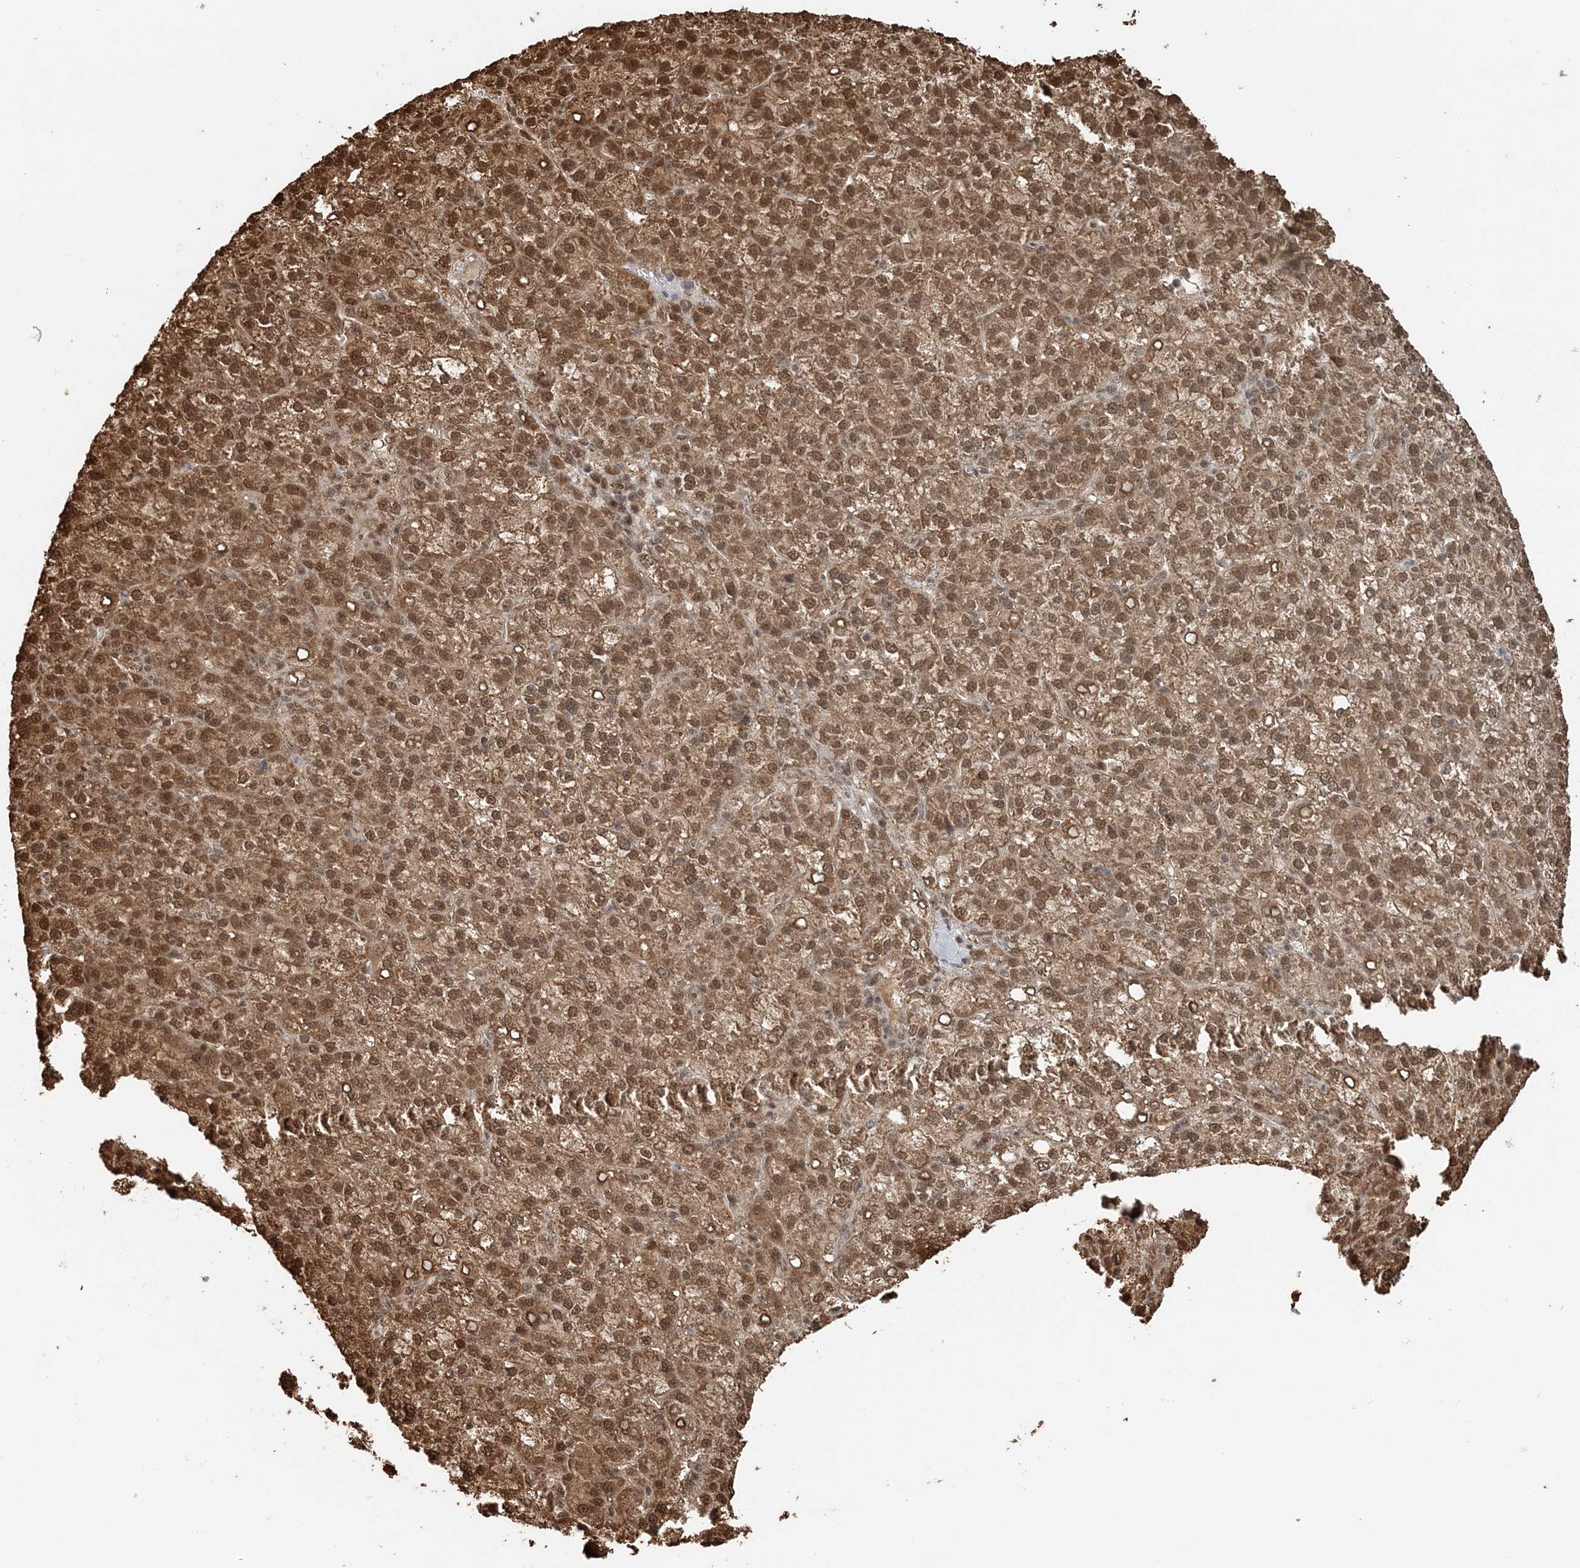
{"staining": {"intensity": "moderate", "quantity": ">75%", "location": "cytoplasmic/membranous,nuclear"}, "tissue": "liver cancer", "cell_type": "Tumor cells", "image_type": "cancer", "snomed": [{"axis": "morphology", "description": "Carcinoma, Hepatocellular, NOS"}, {"axis": "topography", "description": "Liver"}], "caption": "DAB (3,3'-diaminobenzidine) immunohistochemical staining of human liver hepatocellular carcinoma reveals moderate cytoplasmic/membranous and nuclear protein staining in approximately >75% of tumor cells.", "gene": "ARHGAP35", "patient": {"sex": "female", "age": 58}}